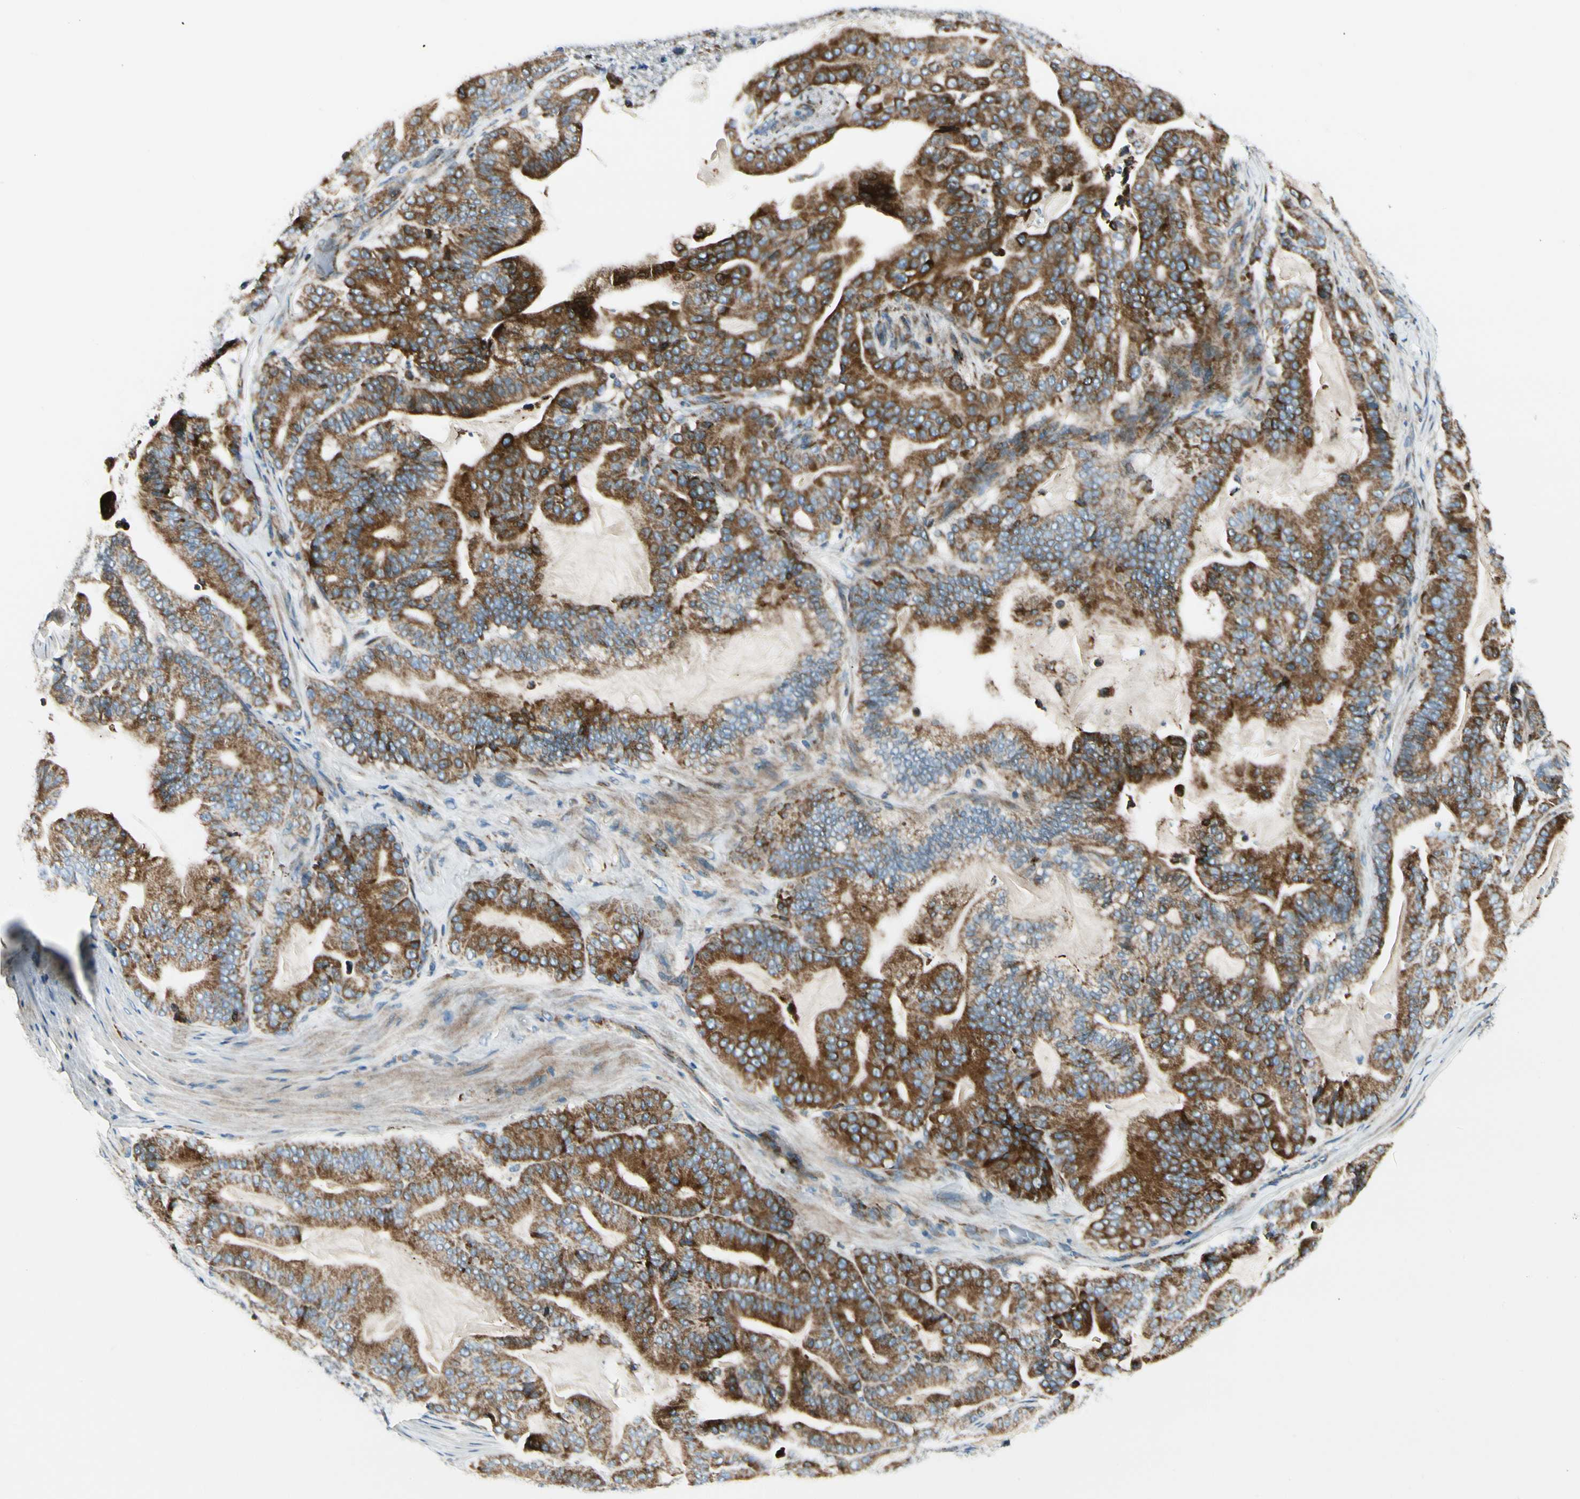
{"staining": {"intensity": "strong", "quantity": ">75%", "location": "cytoplasmic/membranous"}, "tissue": "pancreatic cancer", "cell_type": "Tumor cells", "image_type": "cancer", "snomed": [{"axis": "morphology", "description": "Adenocarcinoma, NOS"}, {"axis": "topography", "description": "Pancreas"}], "caption": "This image demonstrates immunohistochemistry (IHC) staining of human adenocarcinoma (pancreatic), with high strong cytoplasmic/membranous staining in approximately >75% of tumor cells.", "gene": "MRPL9", "patient": {"sex": "male", "age": 63}}